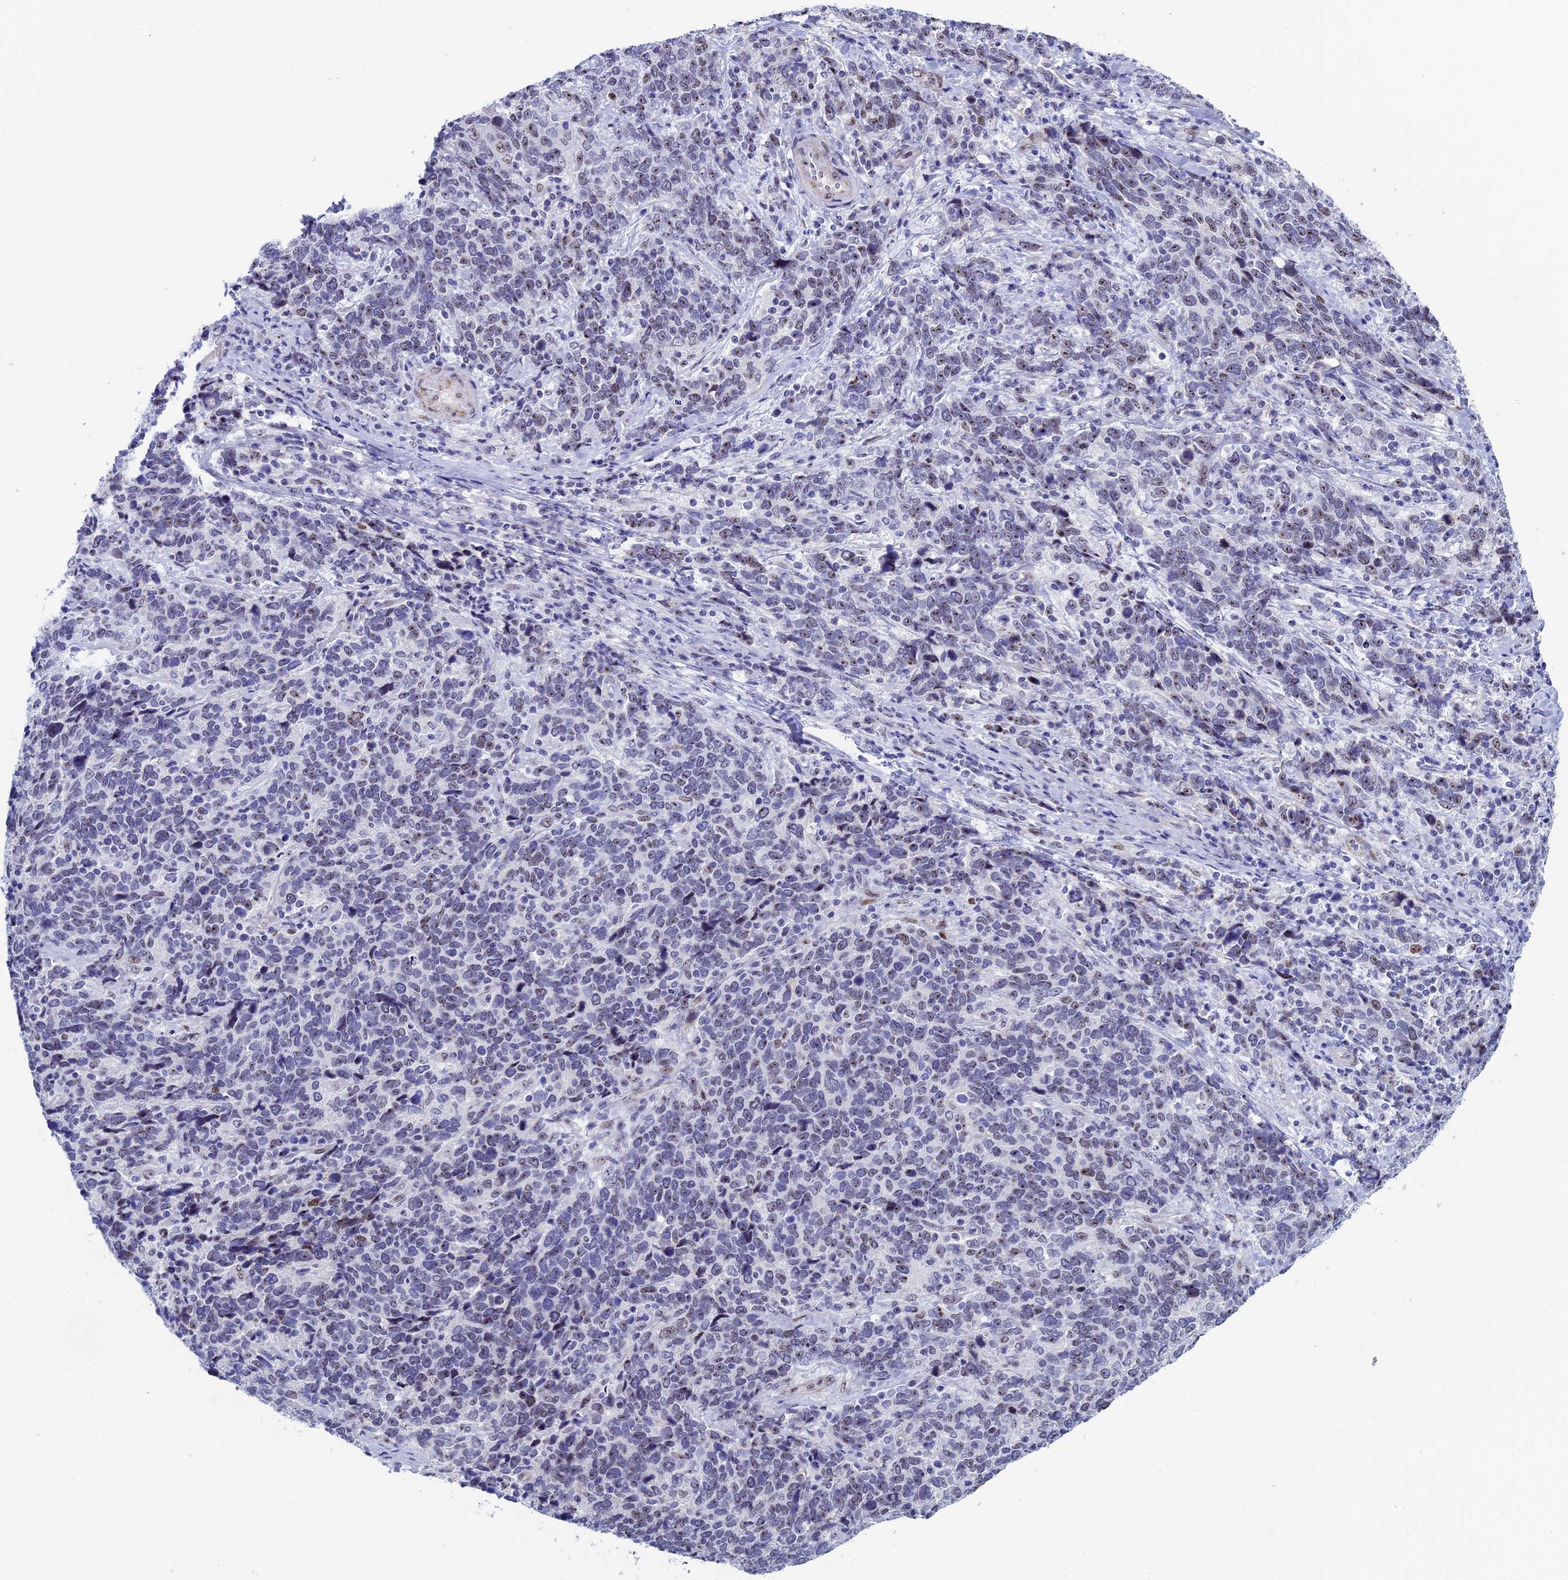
{"staining": {"intensity": "negative", "quantity": "none", "location": "none"}, "tissue": "cervical cancer", "cell_type": "Tumor cells", "image_type": "cancer", "snomed": [{"axis": "morphology", "description": "Squamous cell carcinoma, NOS"}, {"axis": "topography", "description": "Cervix"}], "caption": "This histopathology image is of cervical cancer (squamous cell carcinoma) stained with immunohistochemistry (IHC) to label a protein in brown with the nuclei are counter-stained blue. There is no staining in tumor cells.", "gene": "CCDC86", "patient": {"sex": "female", "age": 41}}